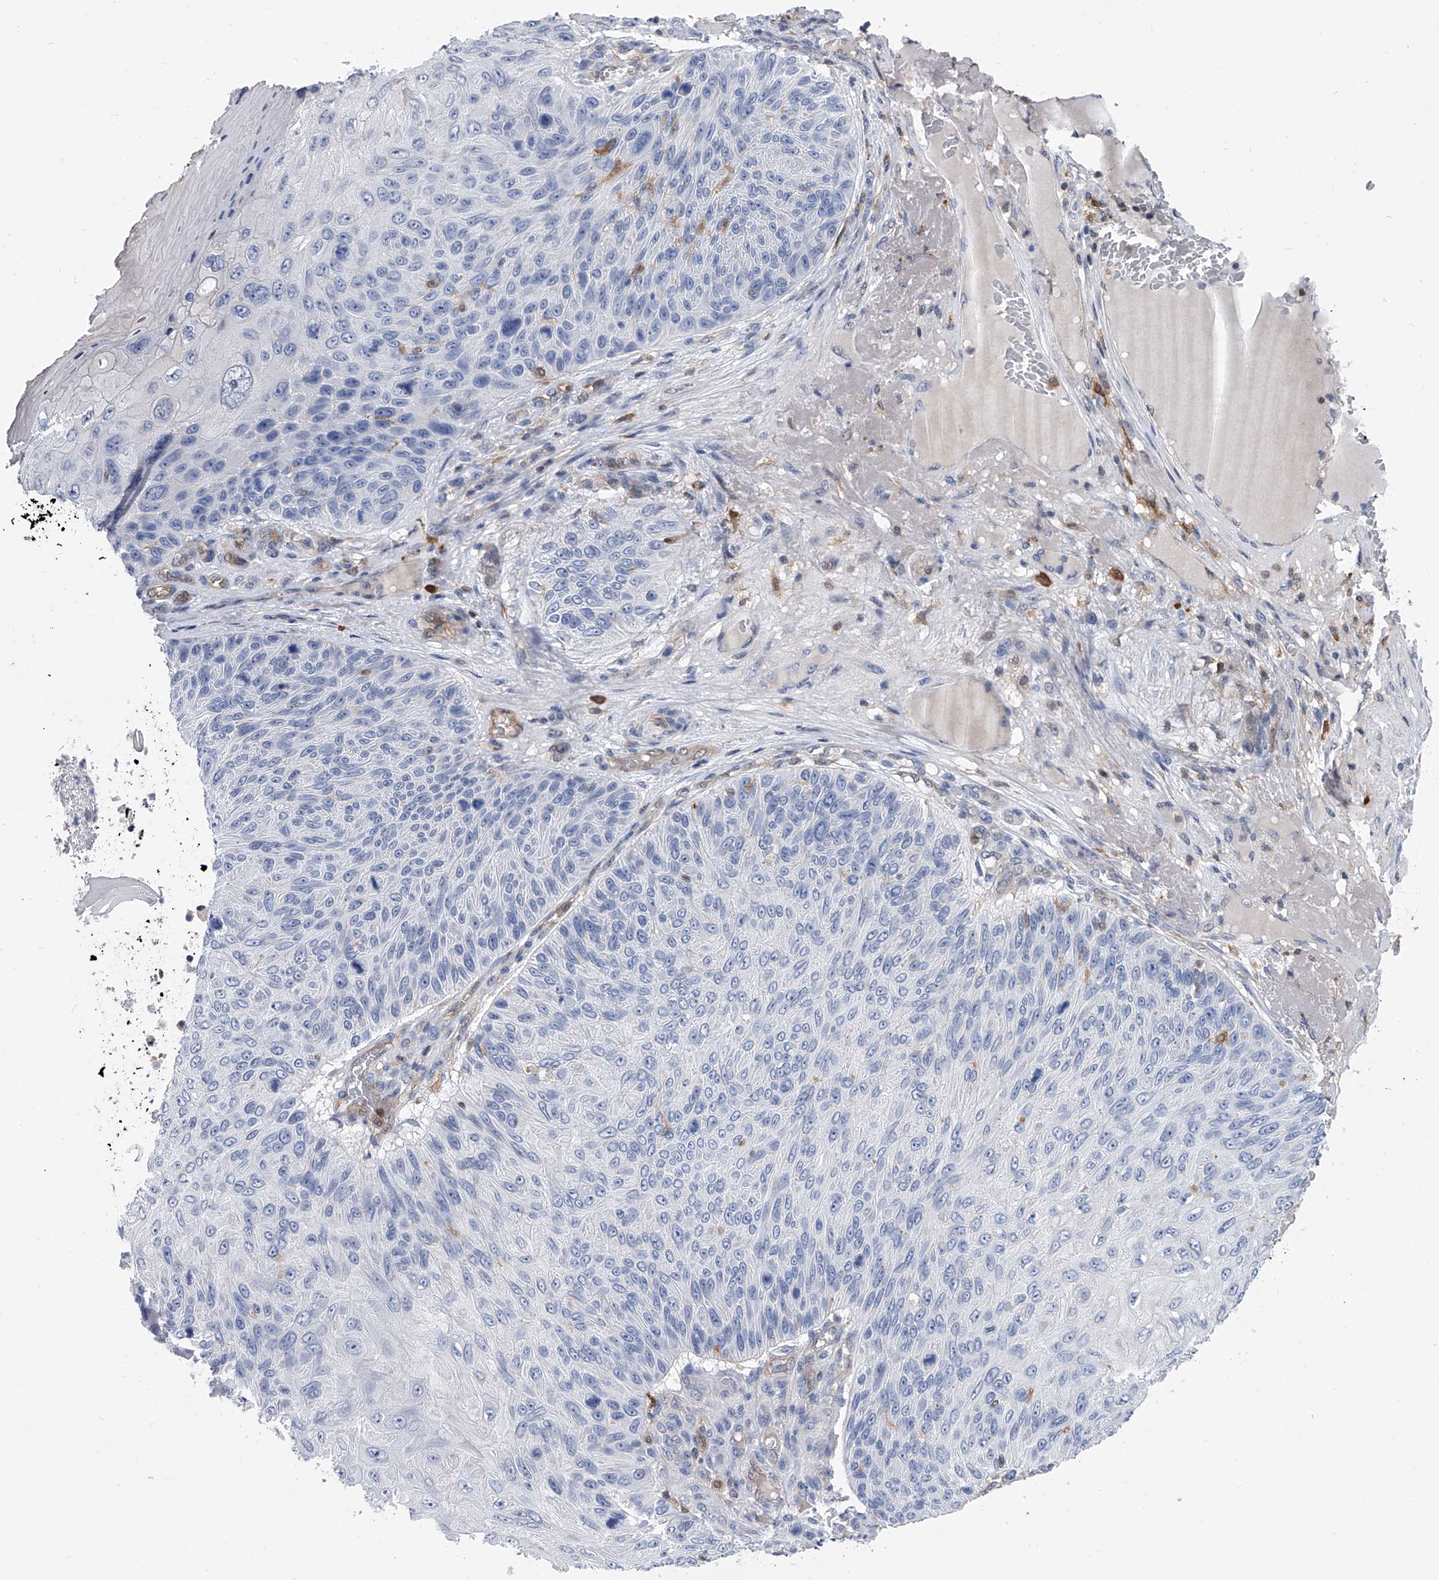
{"staining": {"intensity": "negative", "quantity": "none", "location": "none"}, "tissue": "skin cancer", "cell_type": "Tumor cells", "image_type": "cancer", "snomed": [{"axis": "morphology", "description": "Squamous cell carcinoma, NOS"}, {"axis": "topography", "description": "Skin"}], "caption": "Immunohistochemistry (IHC) histopathology image of human squamous cell carcinoma (skin) stained for a protein (brown), which displays no positivity in tumor cells.", "gene": "SERPINB9", "patient": {"sex": "female", "age": 88}}